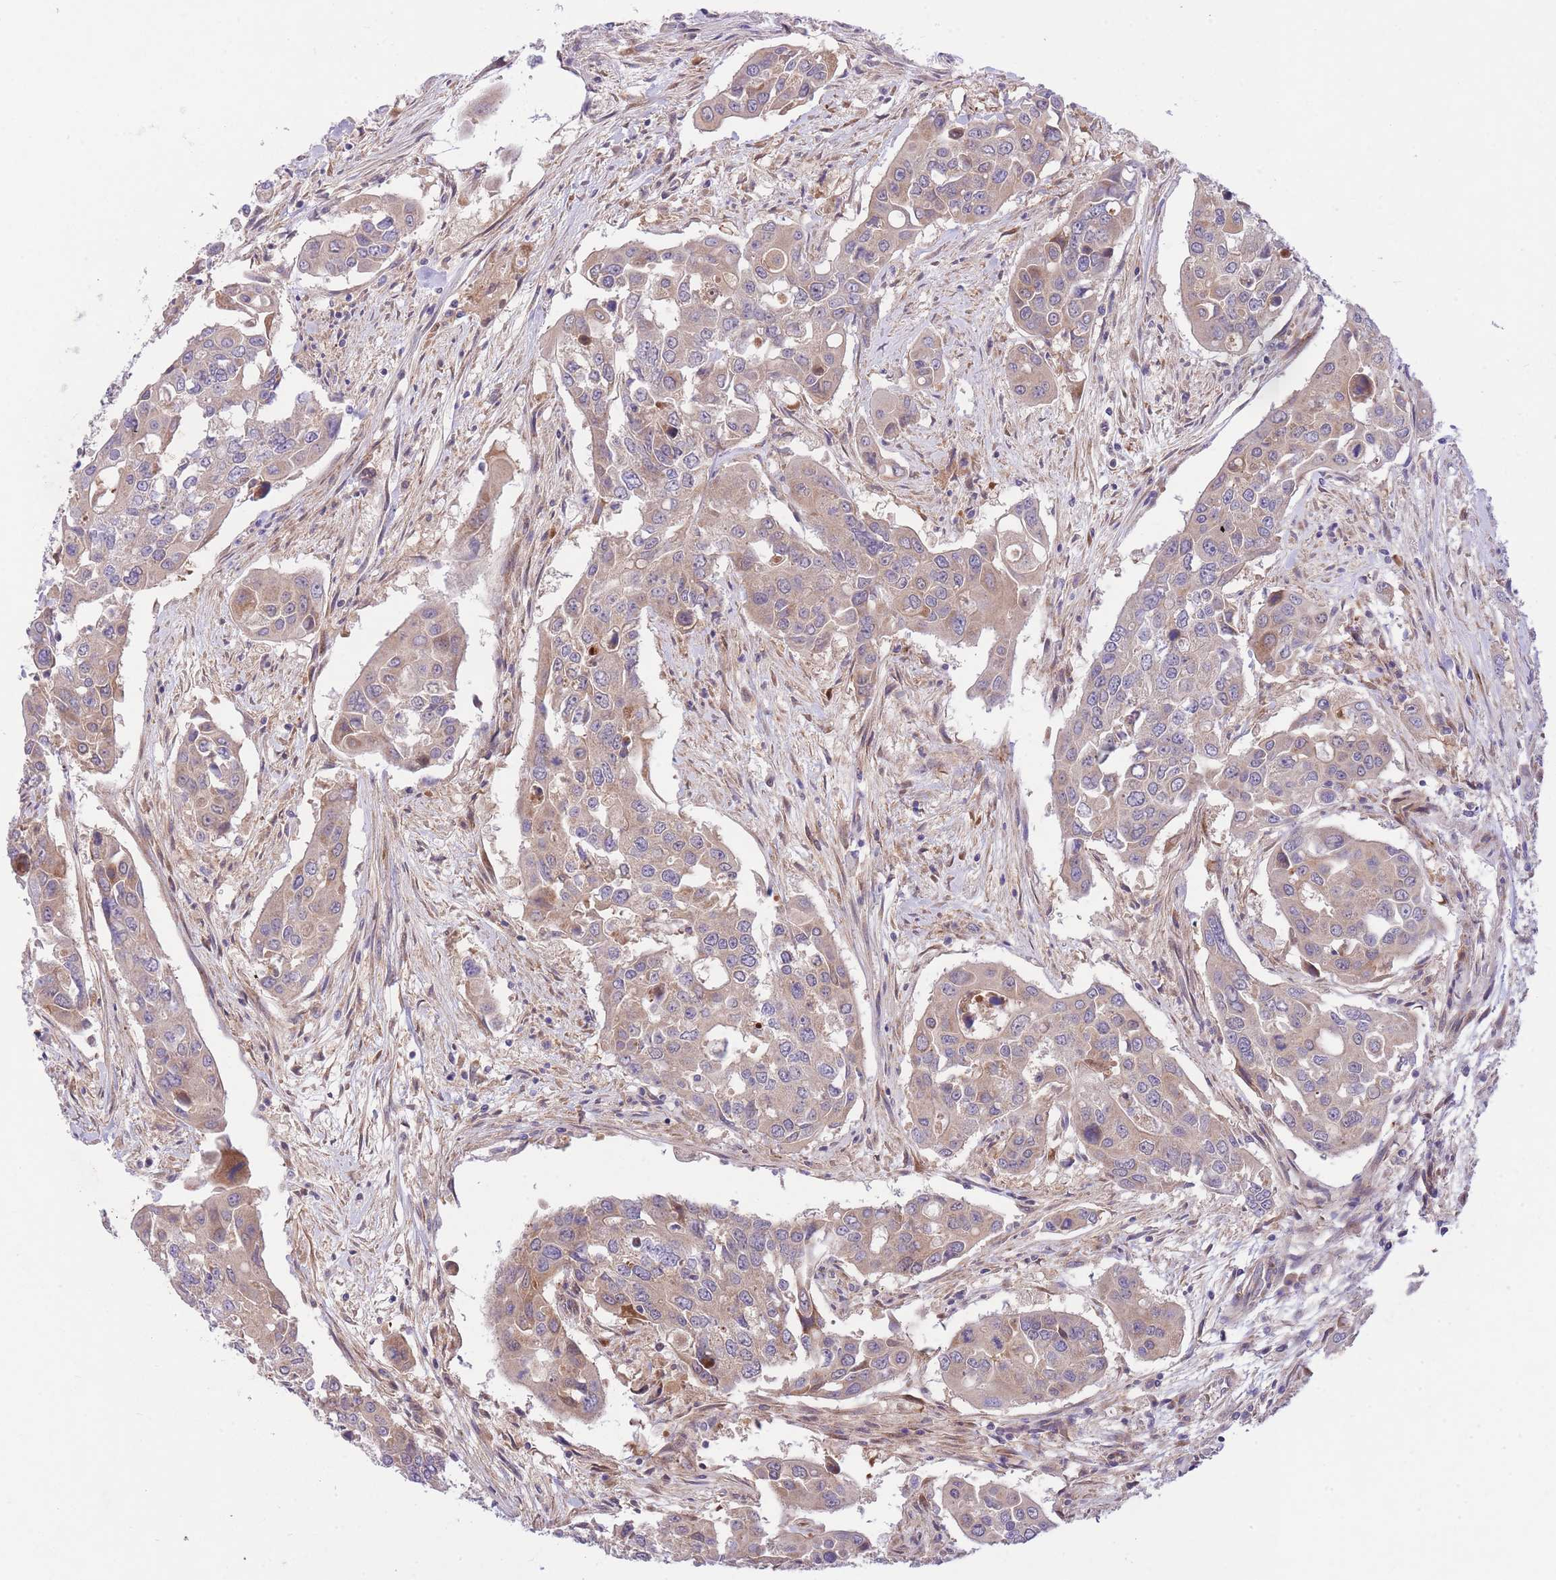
{"staining": {"intensity": "weak", "quantity": "25%-75%", "location": "cytoplasmic/membranous"}, "tissue": "colorectal cancer", "cell_type": "Tumor cells", "image_type": "cancer", "snomed": [{"axis": "morphology", "description": "Adenocarcinoma, NOS"}, {"axis": "topography", "description": "Colon"}], "caption": "Adenocarcinoma (colorectal) stained with a brown dye demonstrates weak cytoplasmic/membranous positive staining in approximately 25%-75% of tumor cells.", "gene": "CHAC1", "patient": {"sex": "male", "age": 77}}